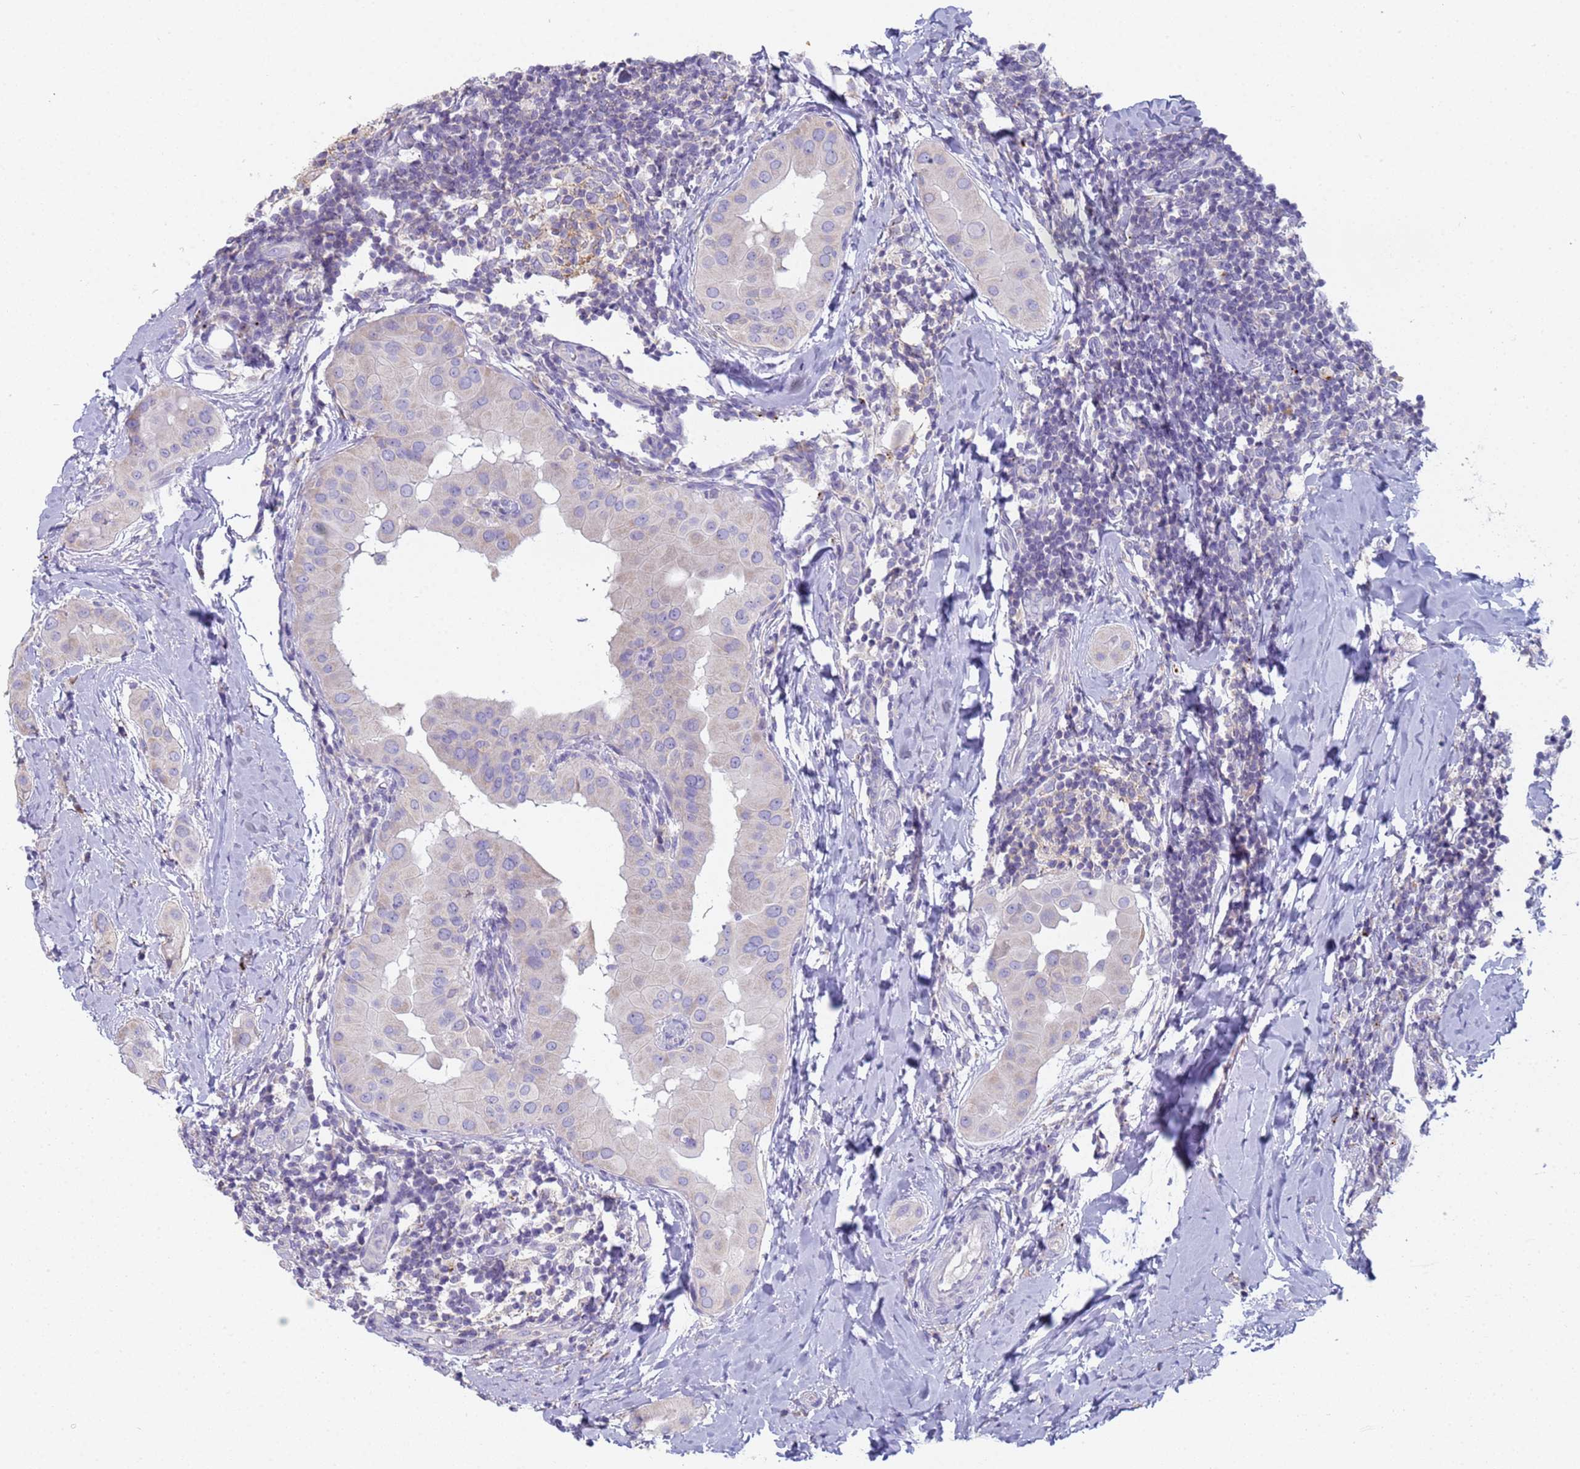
{"staining": {"intensity": "negative", "quantity": "none", "location": "none"}, "tissue": "thyroid cancer", "cell_type": "Tumor cells", "image_type": "cancer", "snomed": [{"axis": "morphology", "description": "Papillary adenocarcinoma, NOS"}, {"axis": "topography", "description": "Thyroid gland"}], "caption": "An image of human papillary adenocarcinoma (thyroid) is negative for staining in tumor cells.", "gene": "CR1", "patient": {"sex": "male", "age": 33}}